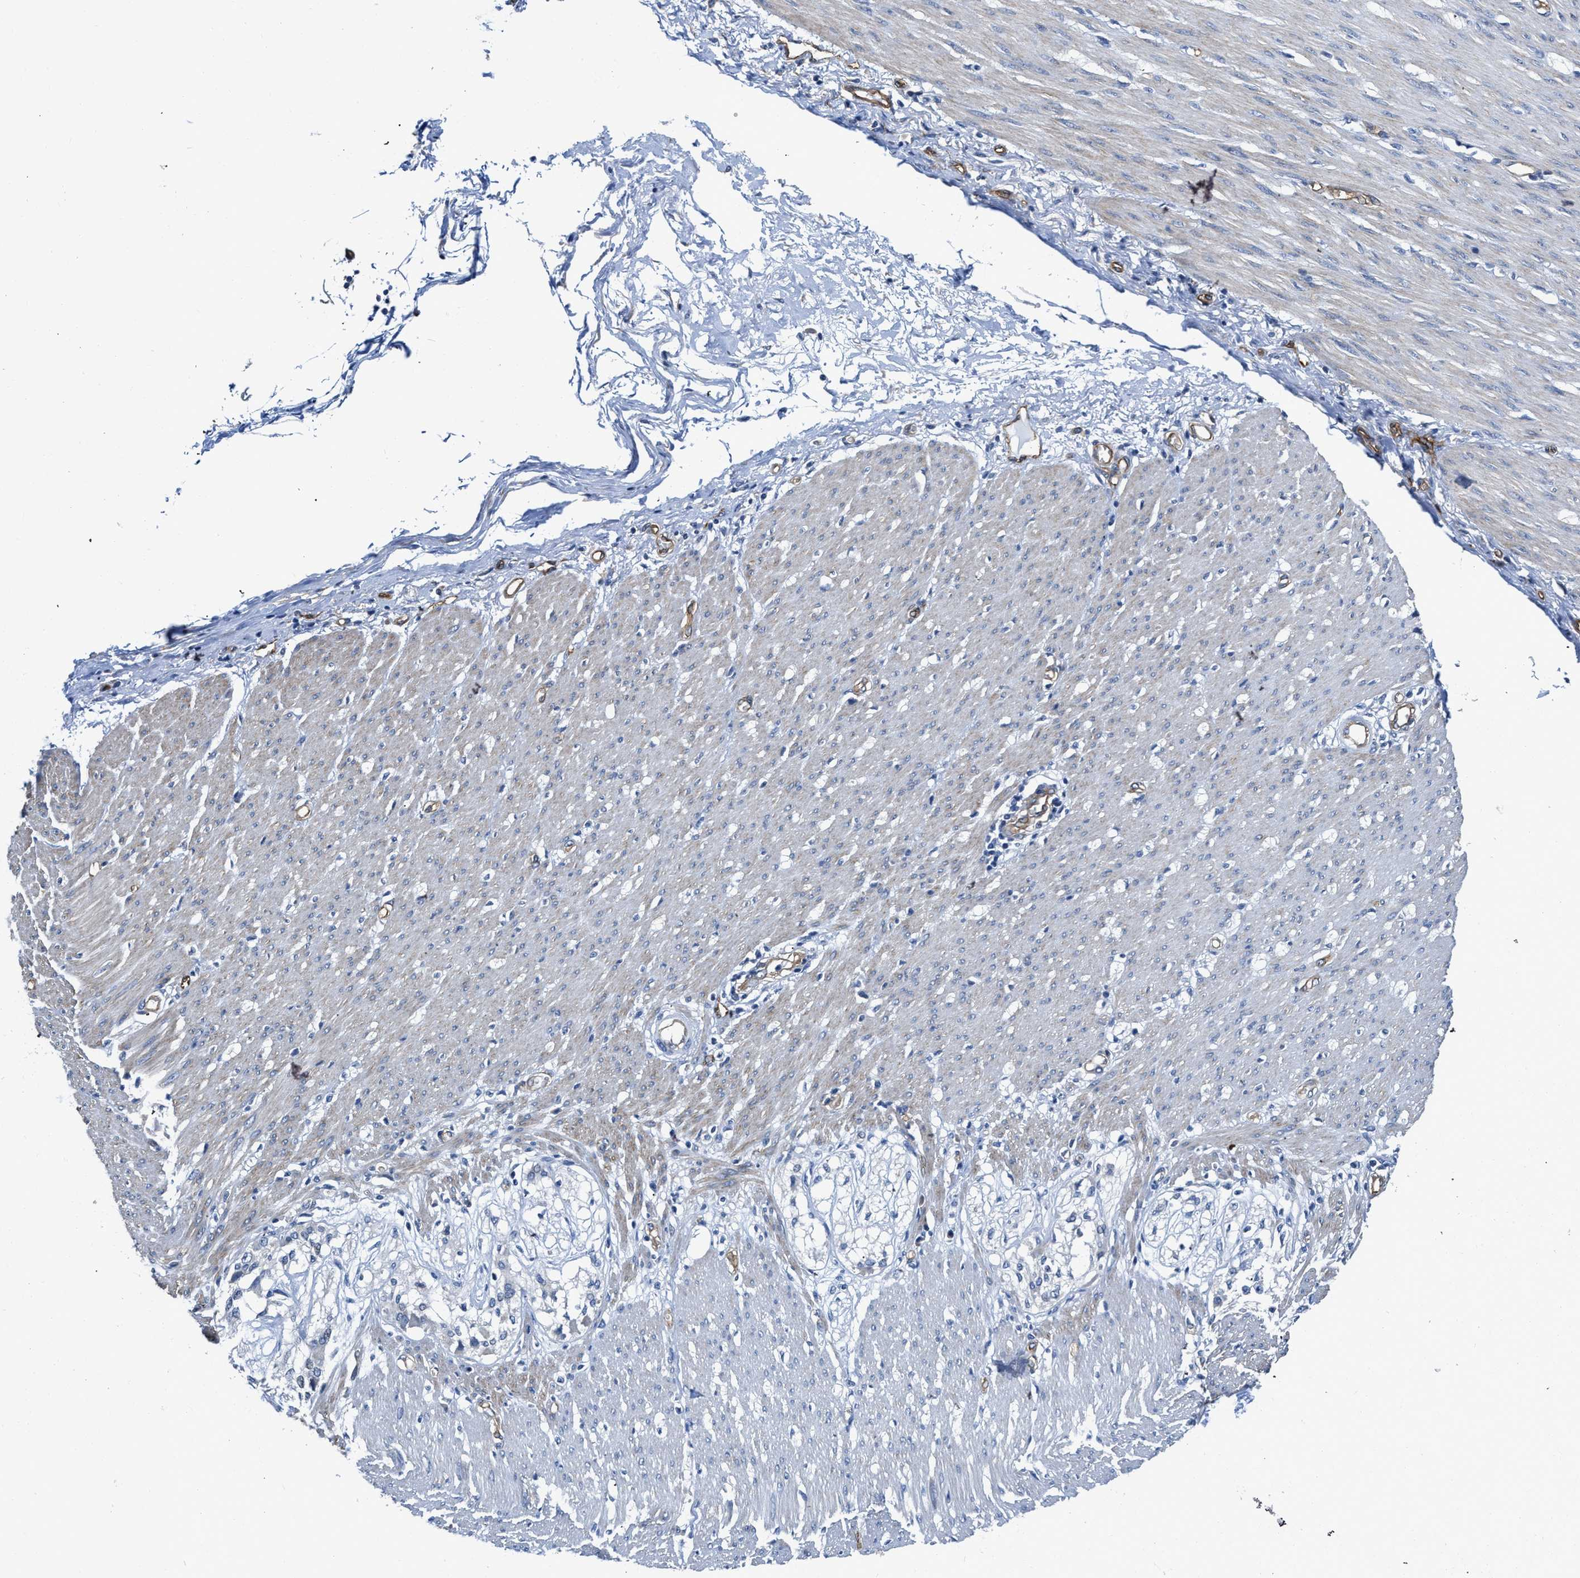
{"staining": {"intensity": "moderate", "quantity": "<25%", "location": "cytoplasmic/membranous"}, "tissue": "adipose tissue", "cell_type": "Adipocytes", "image_type": "normal", "snomed": [{"axis": "morphology", "description": "Normal tissue, NOS"}, {"axis": "morphology", "description": "Adenocarcinoma, NOS"}, {"axis": "topography", "description": "Colon"}, {"axis": "topography", "description": "Peripheral nerve tissue"}], "caption": "Unremarkable adipose tissue was stained to show a protein in brown. There is low levels of moderate cytoplasmic/membranous positivity in approximately <25% of adipocytes. (DAB (3,3'-diaminobenzidine) IHC, brown staining for protein, blue staining for nuclei).", "gene": "C22orf42", "patient": {"sex": "male", "age": 14}}